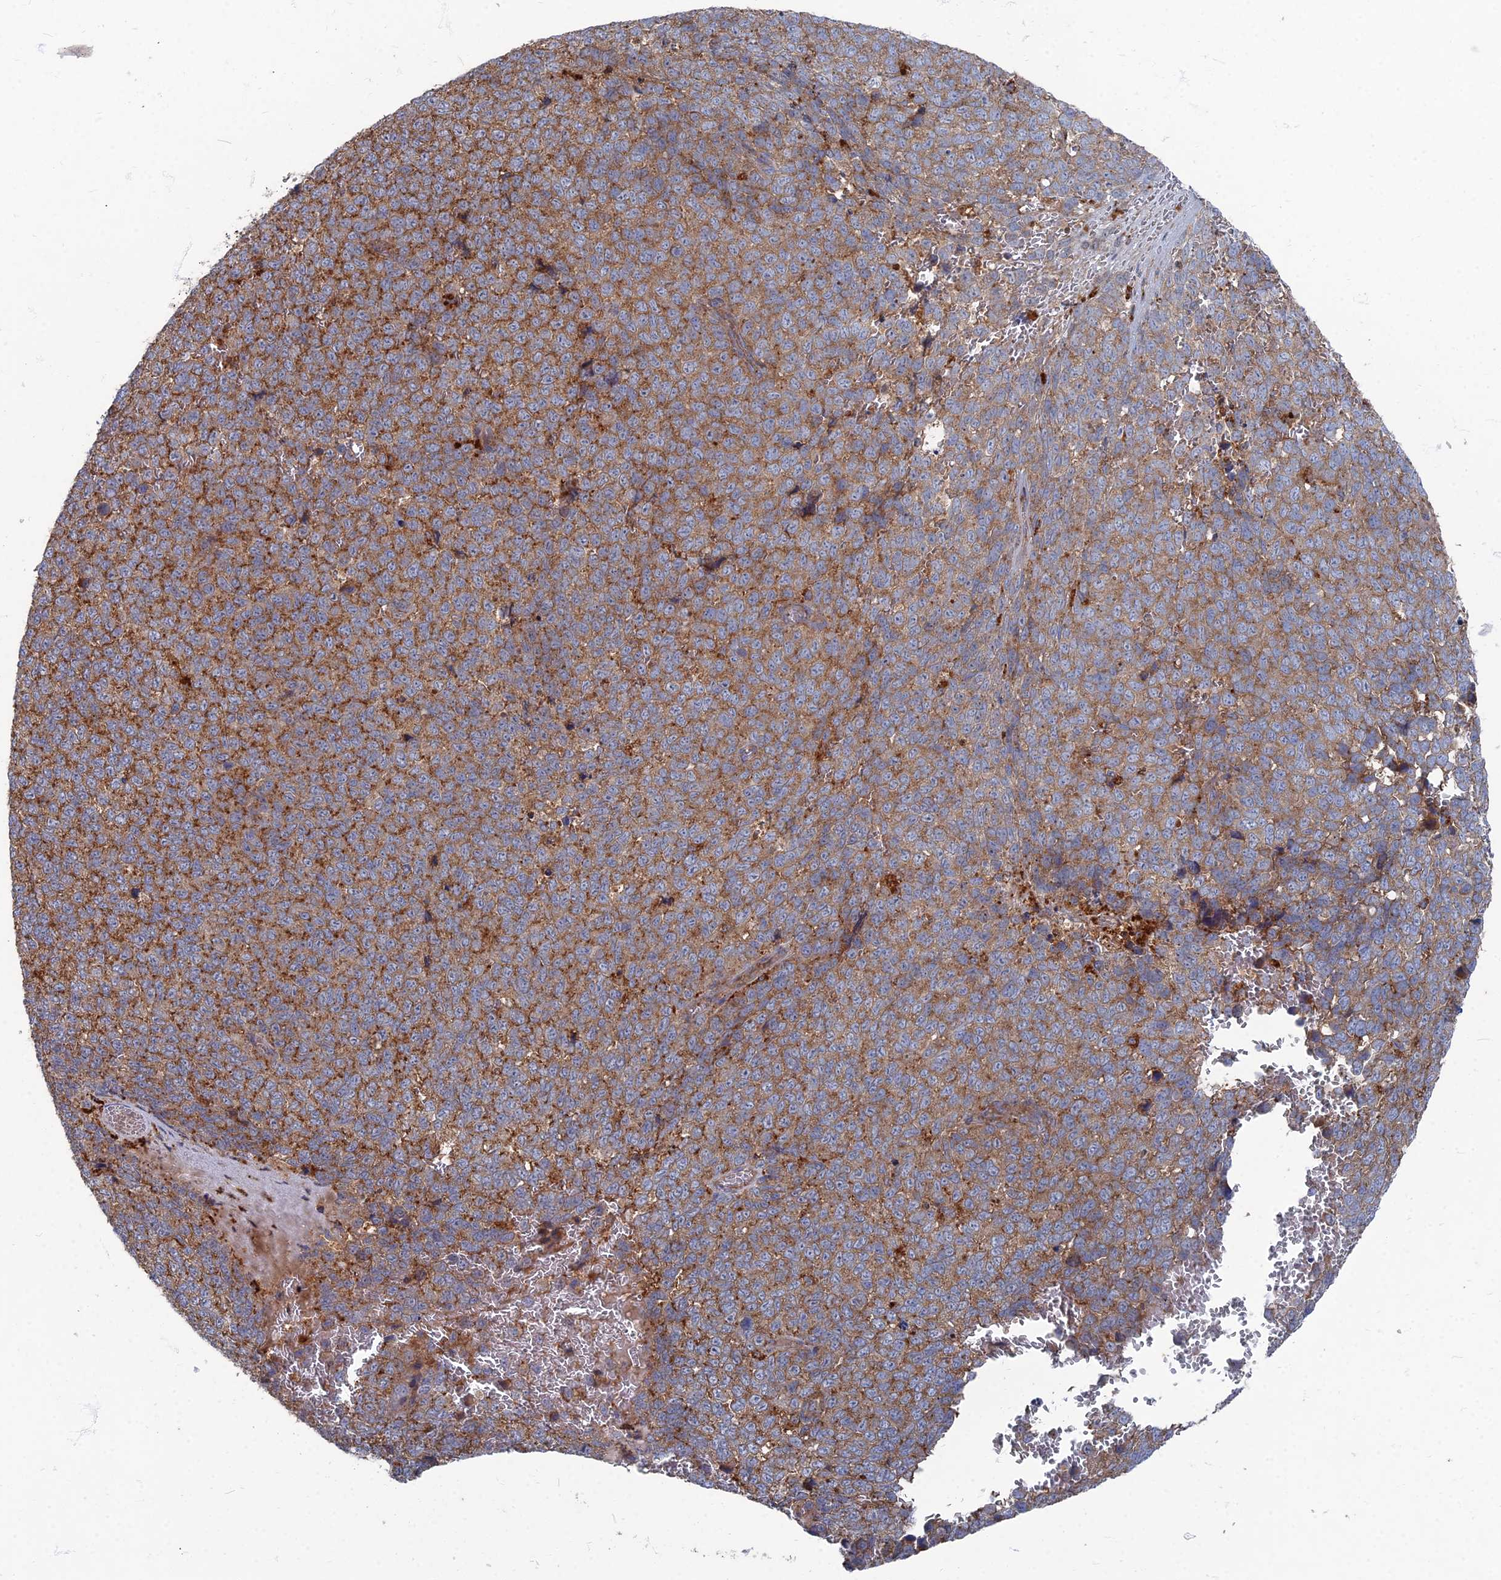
{"staining": {"intensity": "moderate", "quantity": ">75%", "location": "cytoplasmic/membranous"}, "tissue": "melanoma", "cell_type": "Tumor cells", "image_type": "cancer", "snomed": [{"axis": "morphology", "description": "Malignant melanoma, NOS"}, {"axis": "topography", "description": "Nose, NOS"}], "caption": "High-power microscopy captured an IHC histopathology image of malignant melanoma, revealing moderate cytoplasmic/membranous expression in about >75% of tumor cells.", "gene": "PPCDC", "patient": {"sex": "female", "age": 48}}